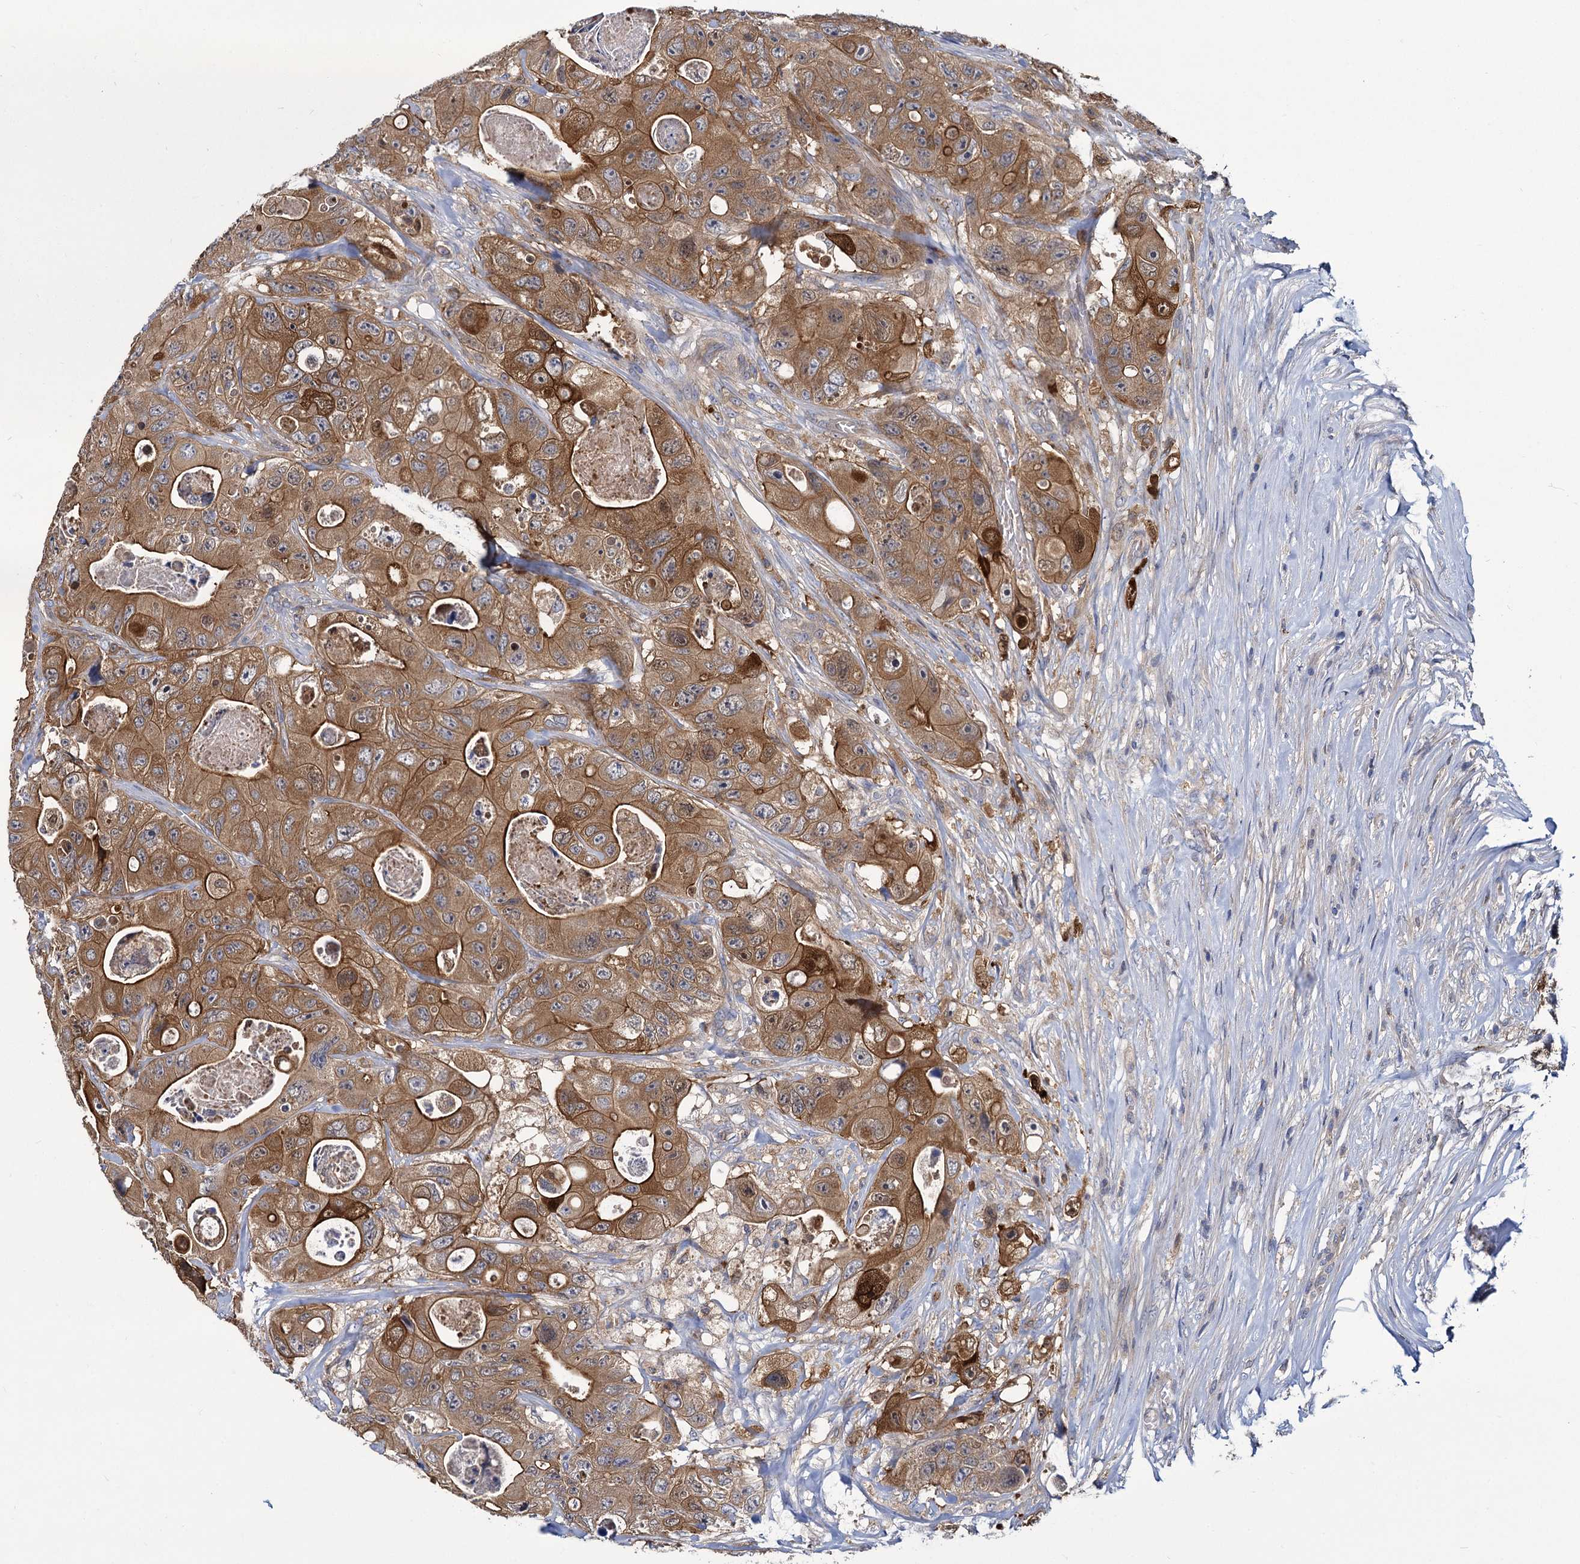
{"staining": {"intensity": "strong", "quantity": ">75%", "location": "cytoplasmic/membranous"}, "tissue": "colorectal cancer", "cell_type": "Tumor cells", "image_type": "cancer", "snomed": [{"axis": "morphology", "description": "Adenocarcinoma, NOS"}, {"axis": "topography", "description": "Colon"}], "caption": "Protein staining of colorectal cancer tissue displays strong cytoplasmic/membranous expression in approximately >75% of tumor cells. (Stains: DAB in brown, nuclei in blue, Microscopy: brightfield microscopy at high magnification).", "gene": "GCLC", "patient": {"sex": "female", "age": 46}}